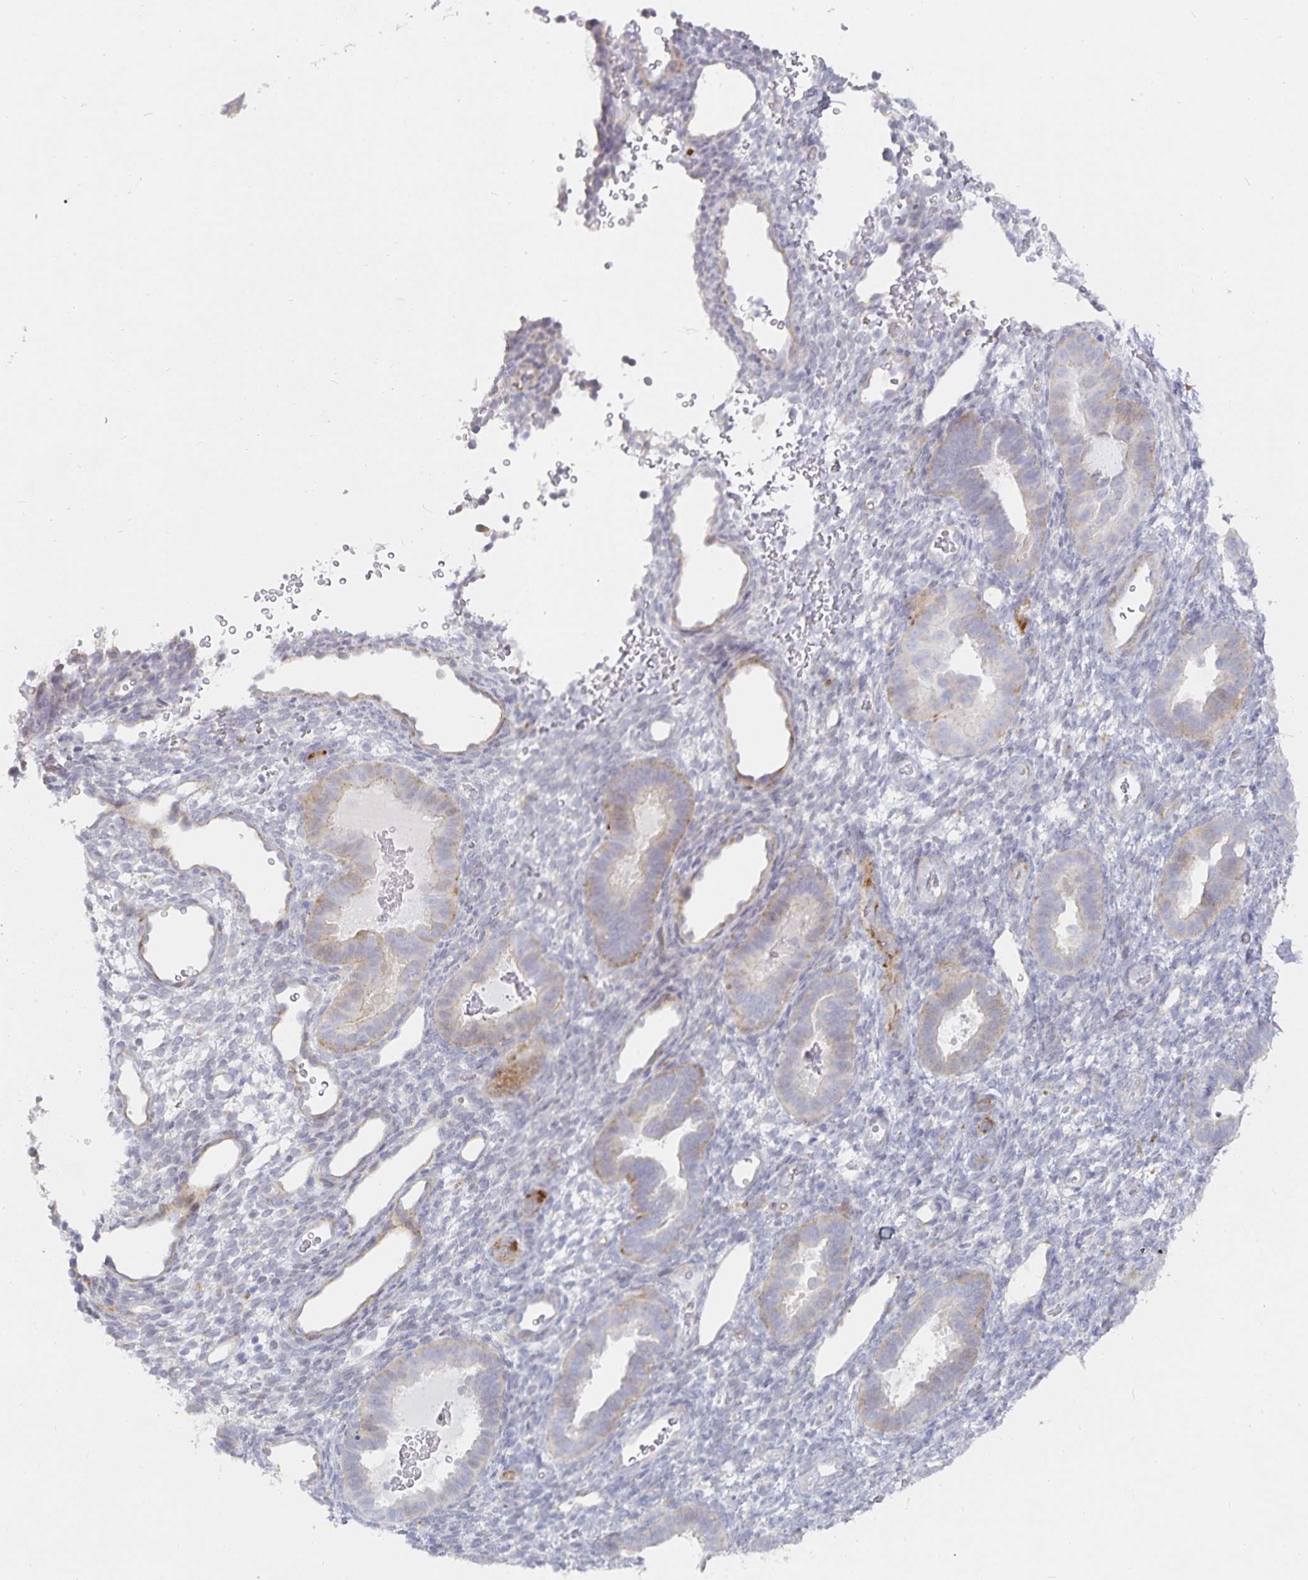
{"staining": {"intensity": "negative", "quantity": "none", "location": "none"}, "tissue": "endometrium", "cell_type": "Cells in endometrial stroma", "image_type": "normal", "snomed": [{"axis": "morphology", "description": "Normal tissue, NOS"}, {"axis": "topography", "description": "Endometrium"}], "caption": "DAB immunohistochemical staining of benign human endometrium displays no significant positivity in cells in endometrial stroma. (DAB (3,3'-diaminobenzidine) immunohistochemistry (IHC), high magnification).", "gene": "S100G", "patient": {"sex": "female", "age": 34}}